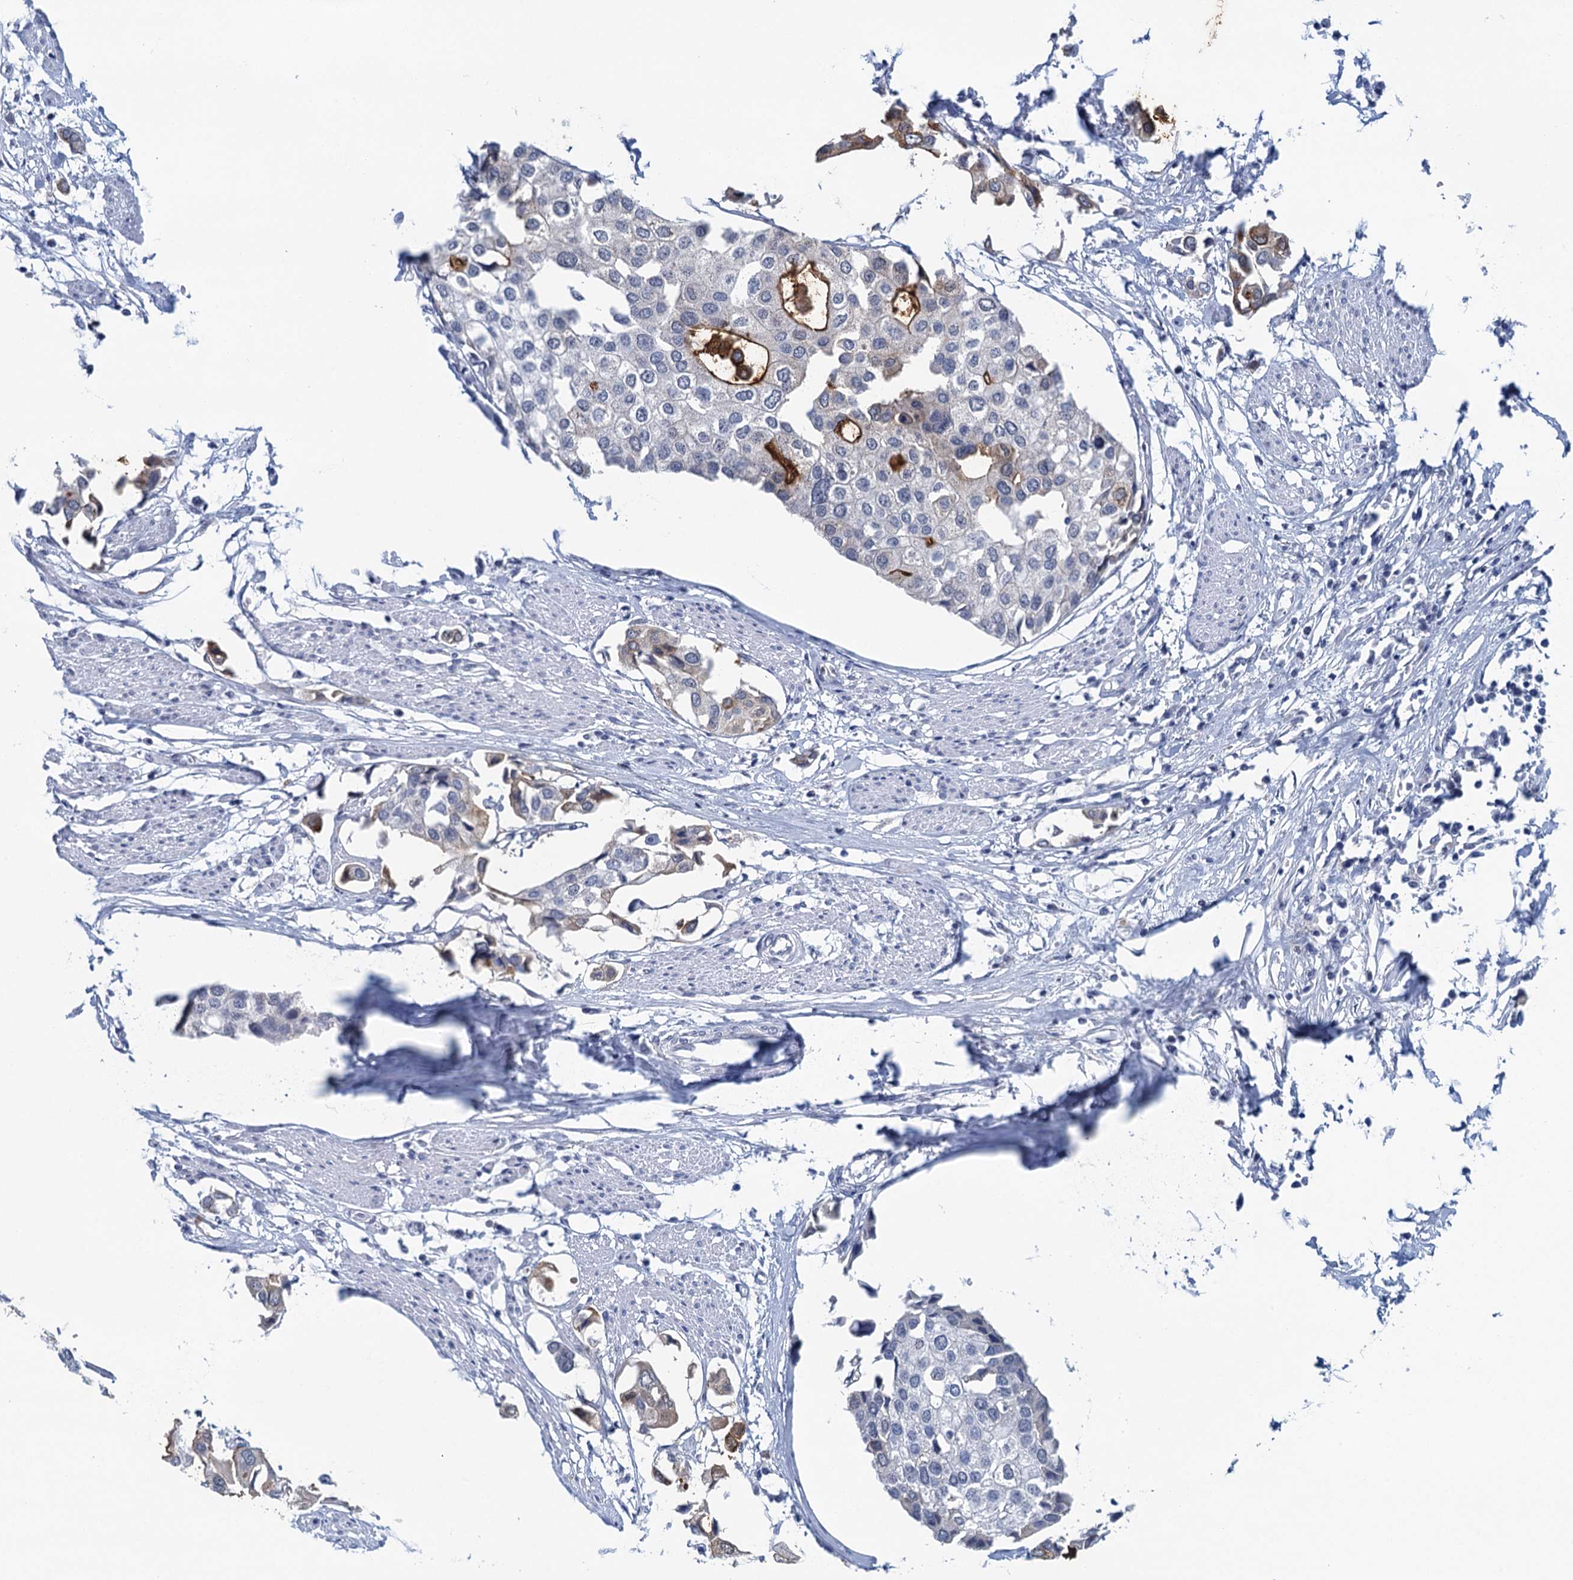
{"staining": {"intensity": "moderate", "quantity": "<25%", "location": "cytoplasmic/membranous"}, "tissue": "urothelial cancer", "cell_type": "Tumor cells", "image_type": "cancer", "snomed": [{"axis": "morphology", "description": "Urothelial carcinoma, High grade"}, {"axis": "topography", "description": "Urinary bladder"}], "caption": "Urothelial cancer stained with DAB immunohistochemistry (IHC) shows low levels of moderate cytoplasmic/membranous staining in about <25% of tumor cells.", "gene": "EPS8L1", "patient": {"sex": "male", "age": 64}}